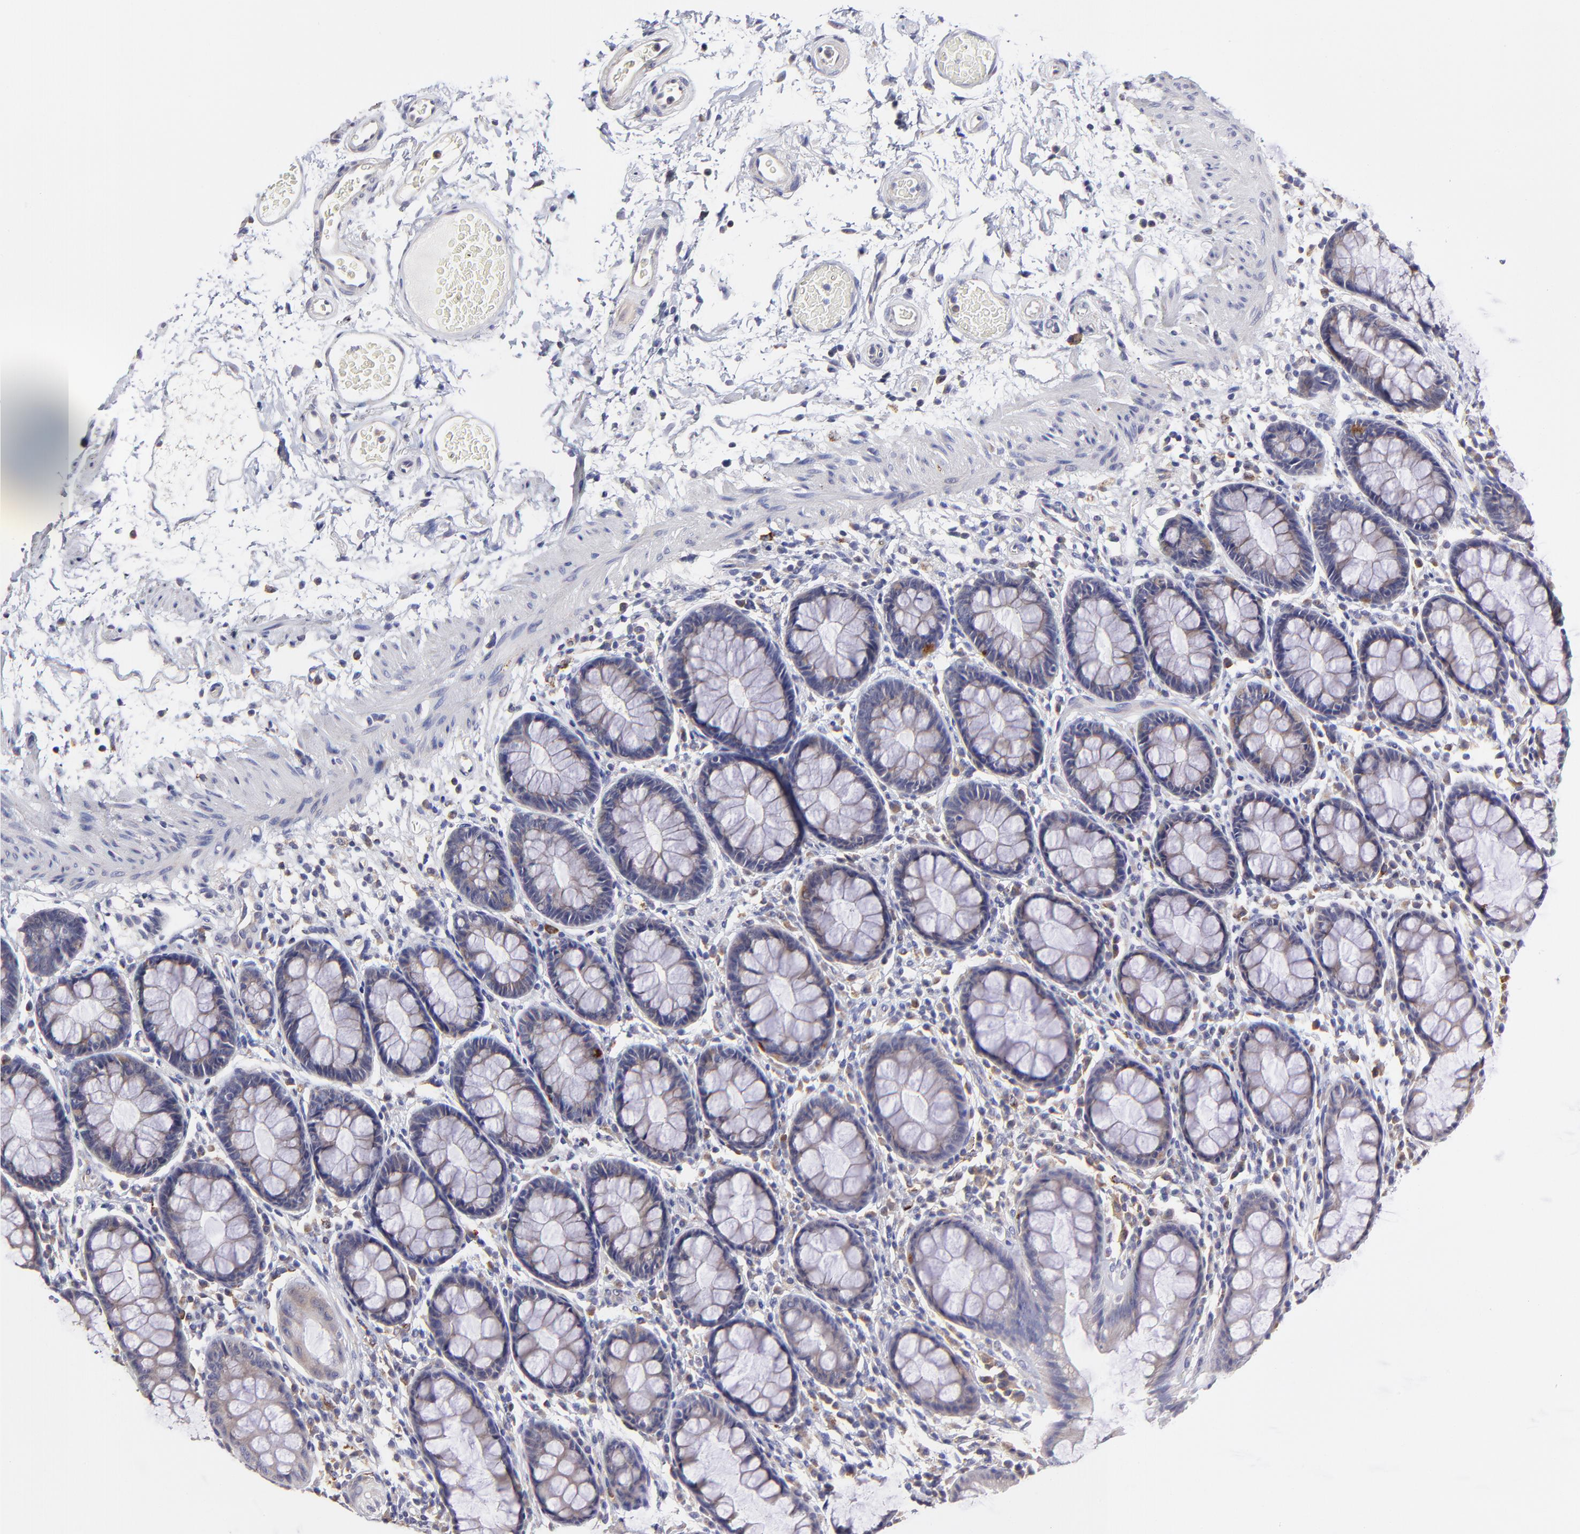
{"staining": {"intensity": "weak", "quantity": "25%-75%", "location": "cytoplasmic/membranous"}, "tissue": "rectum", "cell_type": "Glandular cells", "image_type": "normal", "snomed": [{"axis": "morphology", "description": "Normal tissue, NOS"}, {"axis": "topography", "description": "Rectum"}], "caption": "Rectum was stained to show a protein in brown. There is low levels of weak cytoplasmic/membranous positivity in approximately 25%-75% of glandular cells. Using DAB (brown) and hematoxylin (blue) stains, captured at high magnification using brightfield microscopy.", "gene": "GCSAM", "patient": {"sex": "male", "age": 92}}